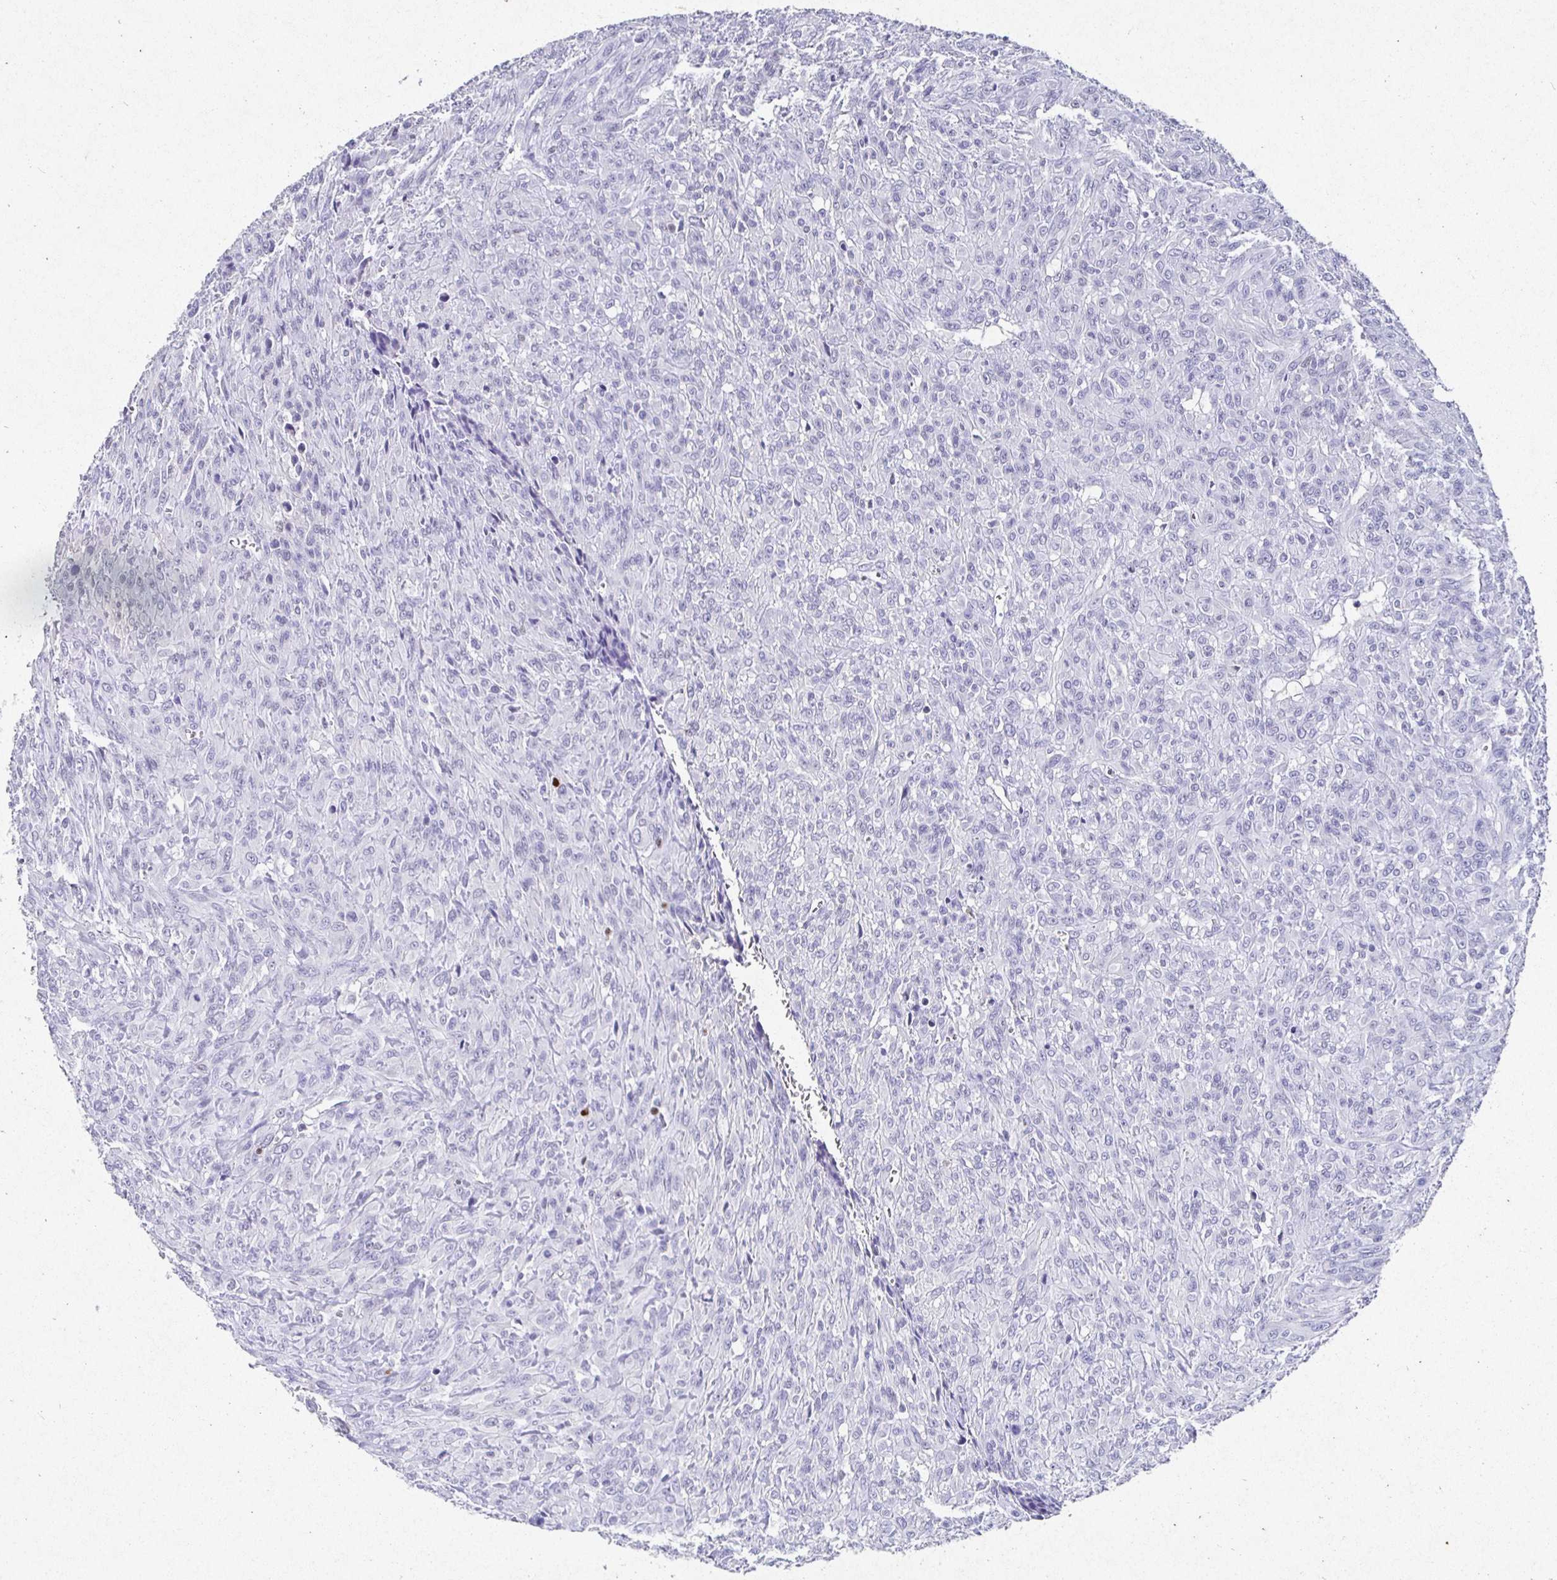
{"staining": {"intensity": "negative", "quantity": "none", "location": "none"}, "tissue": "renal cancer", "cell_type": "Tumor cells", "image_type": "cancer", "snomed": [{"axis": "morphology", "description": "Adenocarcinoma, NOS"}, {"axis": "topography", "description": "Kidney"}], "caption": "Human renal cancer (adenocarcinoma) stained for a protein using immunohistochemistry shows no staining in tumor cells.", "gene": "SATB1", "patient": {"sex": "male", "age": 58}}